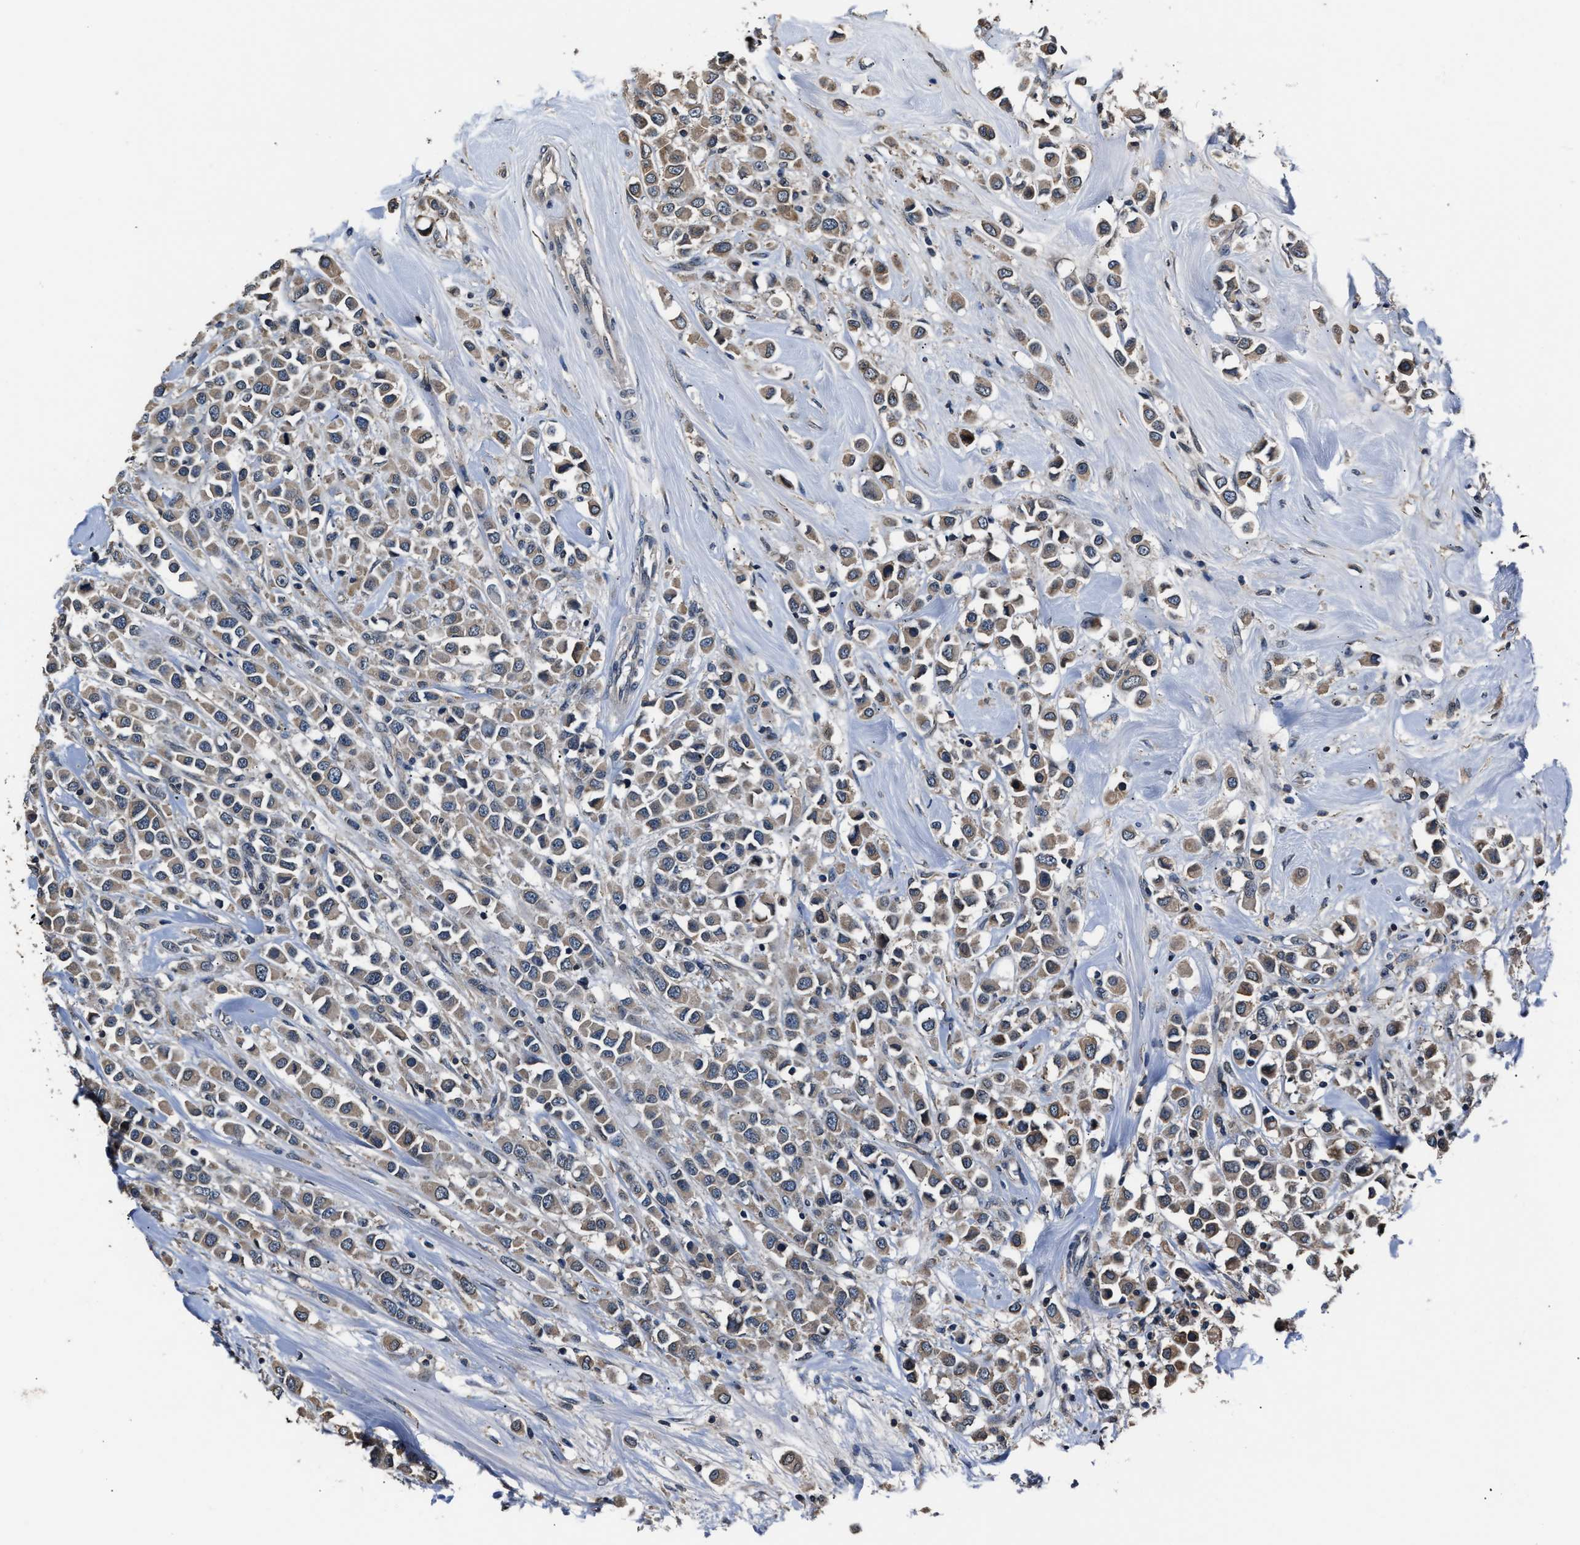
{"staining": {"intensity": "weak", "quantity": ">75%", "location": "cytoplasmic/membranous"}, "tissue": "breast cancer", "cell_type": "Tumor cells", "image_type": "cancer", "snomed": [{"axis": "morphology", "description": "Duct carcinoma"}, {"axis": "topography", "description": "Breast"}], "caption": "IHC micrograph of neoplastic tissue: breast cancer stained using immunohistochemistry (IHC) shows low levels of weak protein expression localized specifically in the cytoplasmic/membranous of tumor cells, appearing as a cytoplasmic/membranous brown color.", "gene": "TNRC18", "patient": {"sex": "female", "age": 61}}